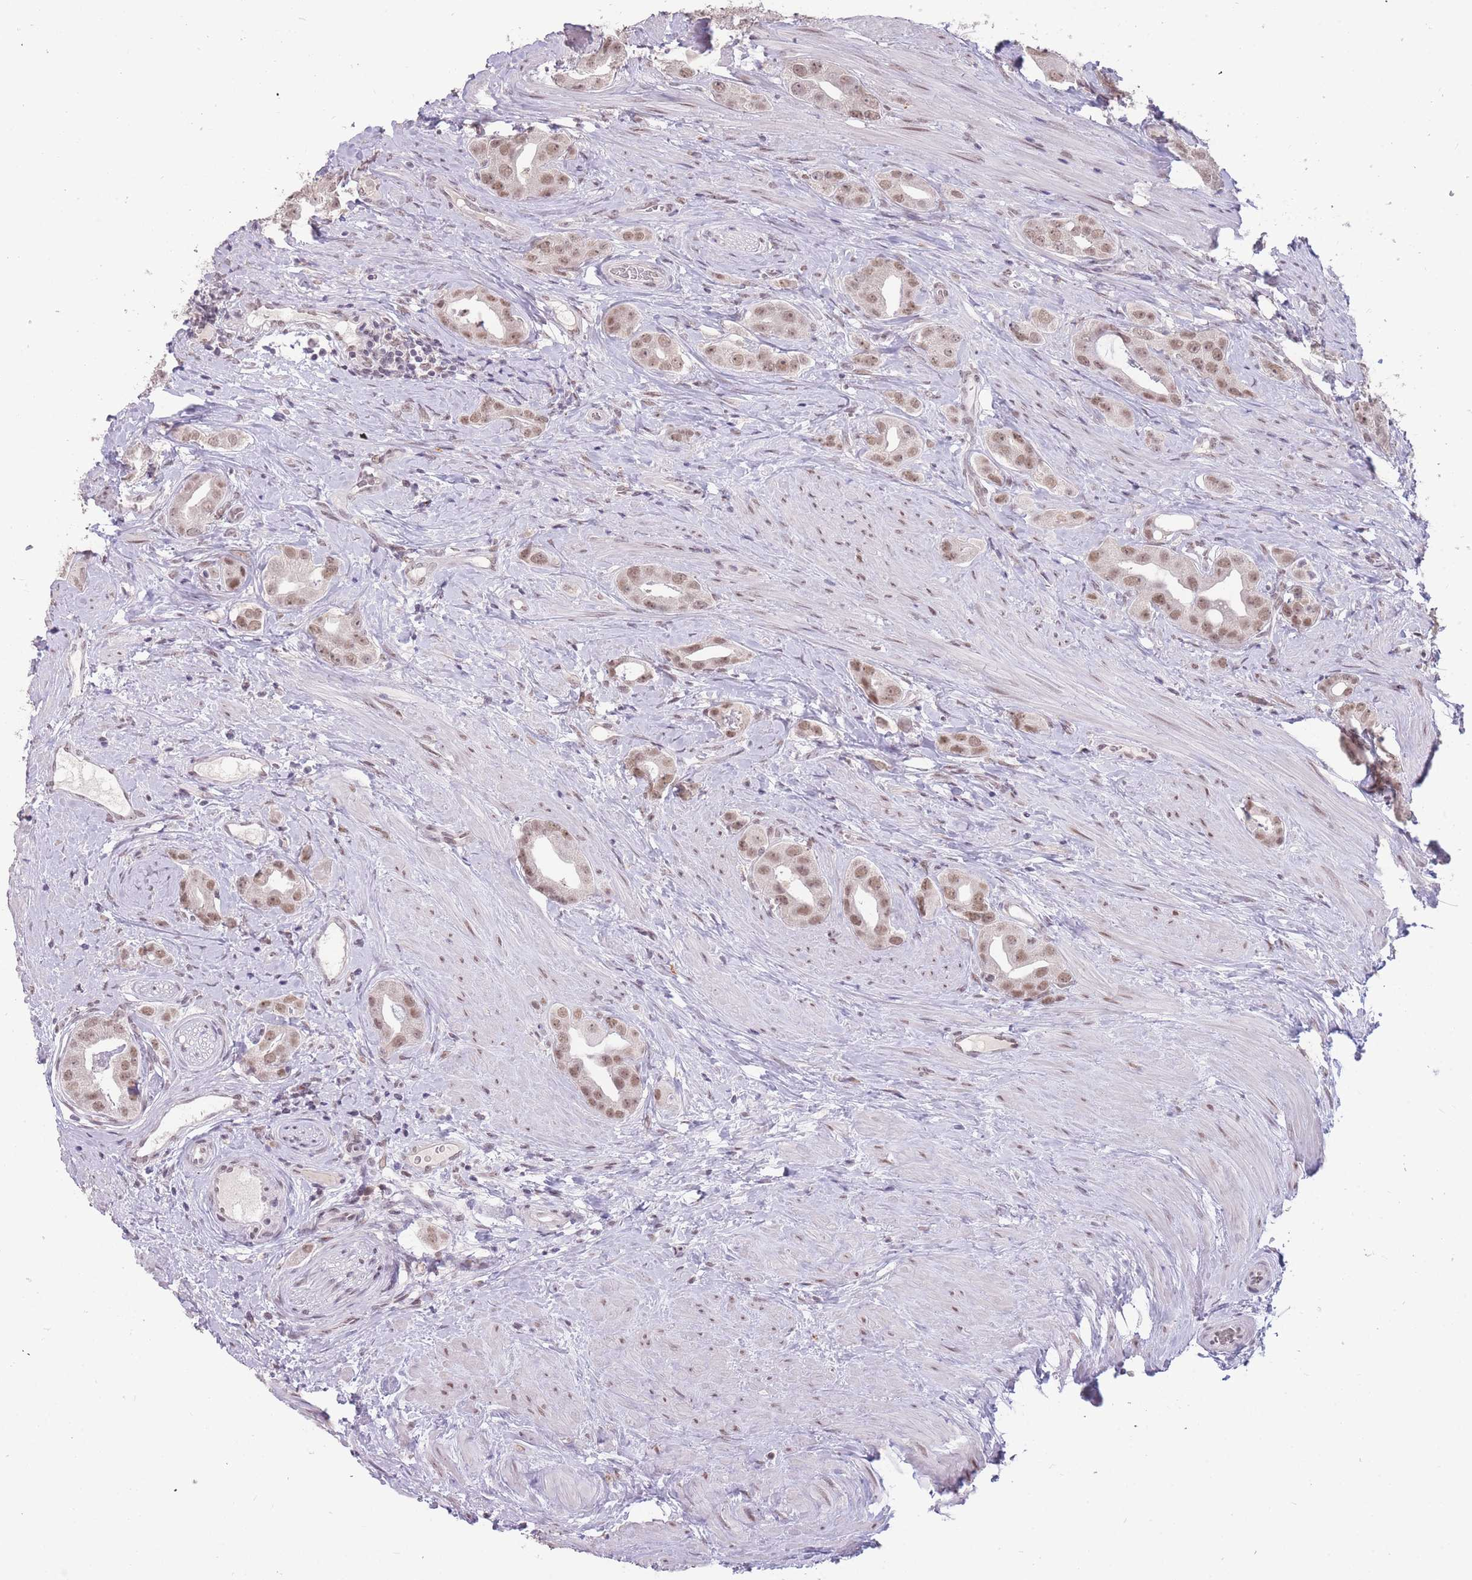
{"staining": {"intensity": "weak", "quantity": "25%-75%", "location": "nuclear"}, "tissue": "prostate cancer", "cell_type": "Tumor cells", "image_type": "cancer", "snomed": [{"axis": "morphology", "description": "Adenocarcinoma, High grade"}, {"axis": "topography", "description": "Prostate"}], "caption": "A photomicrograph of high-grade adenocarcinoma (prostate) stained for a protein shows weak nuclear brown staining in tumor cells. (brown staining indicates protein expression, while blue staining denotes nuclei).", "gene": "HNRNPUL1", "patient": {"sex": "male", "age": 63}}